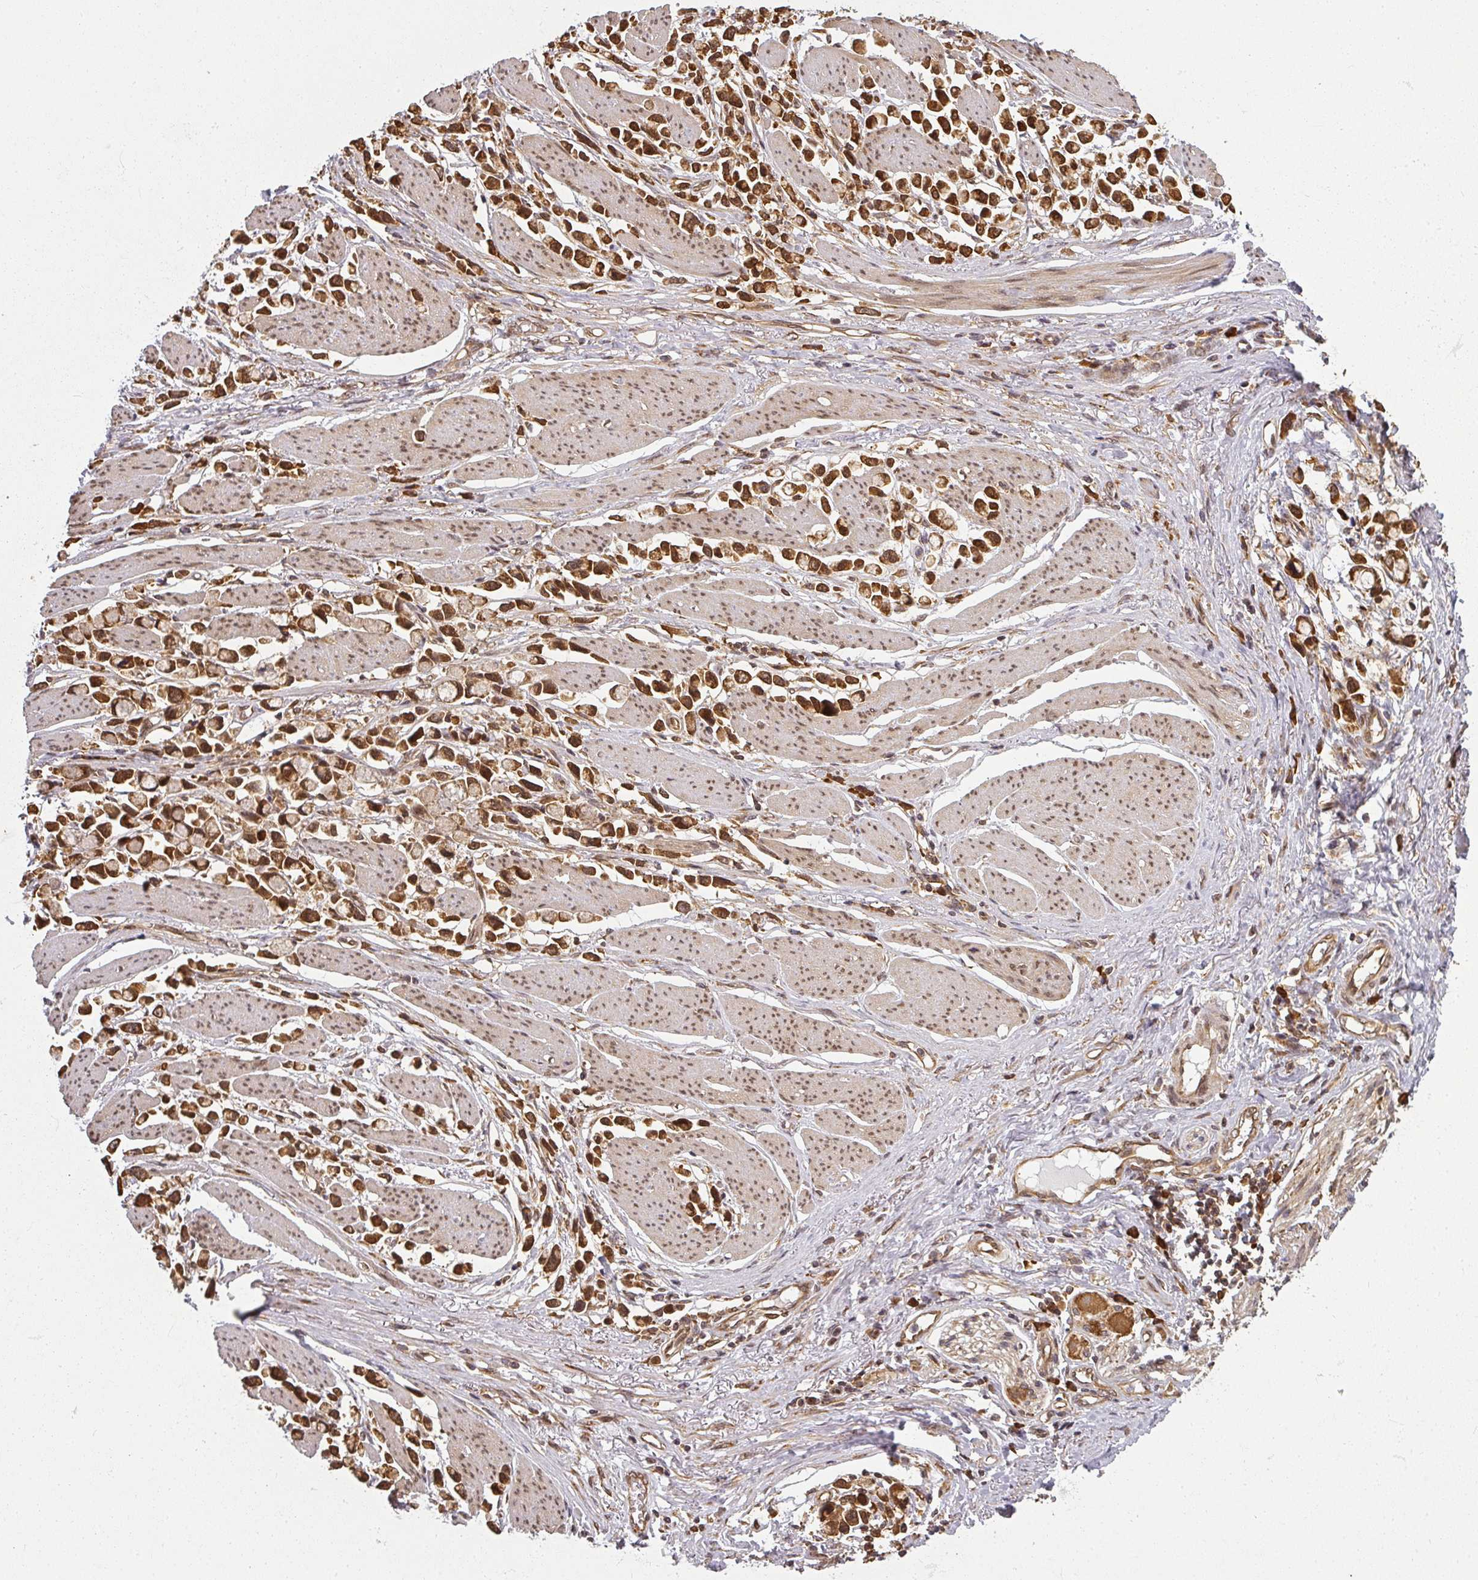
{"staining": {"intensity": "strong", "quantity": ">75%", "location": "cytoplasmic/membranous,nuclear"}, "tissue": "stomach cancer", "cell_type": "Tumor cells", "image_type": "cancer", "snomed": [{"axis": "morphology", "description": "Adenocarcinoma, NOS"}, {"axis": "topography", "description": "Stomach"}], "caption": "The photomicrograph reveals a brown stain indicating the presence of a protein in the cytoplasmic/membranous and nuclear of tumor cells in stomach cancer.", "gene": "PPP6R3", "patient": {"sex": "female", "age": 81}}